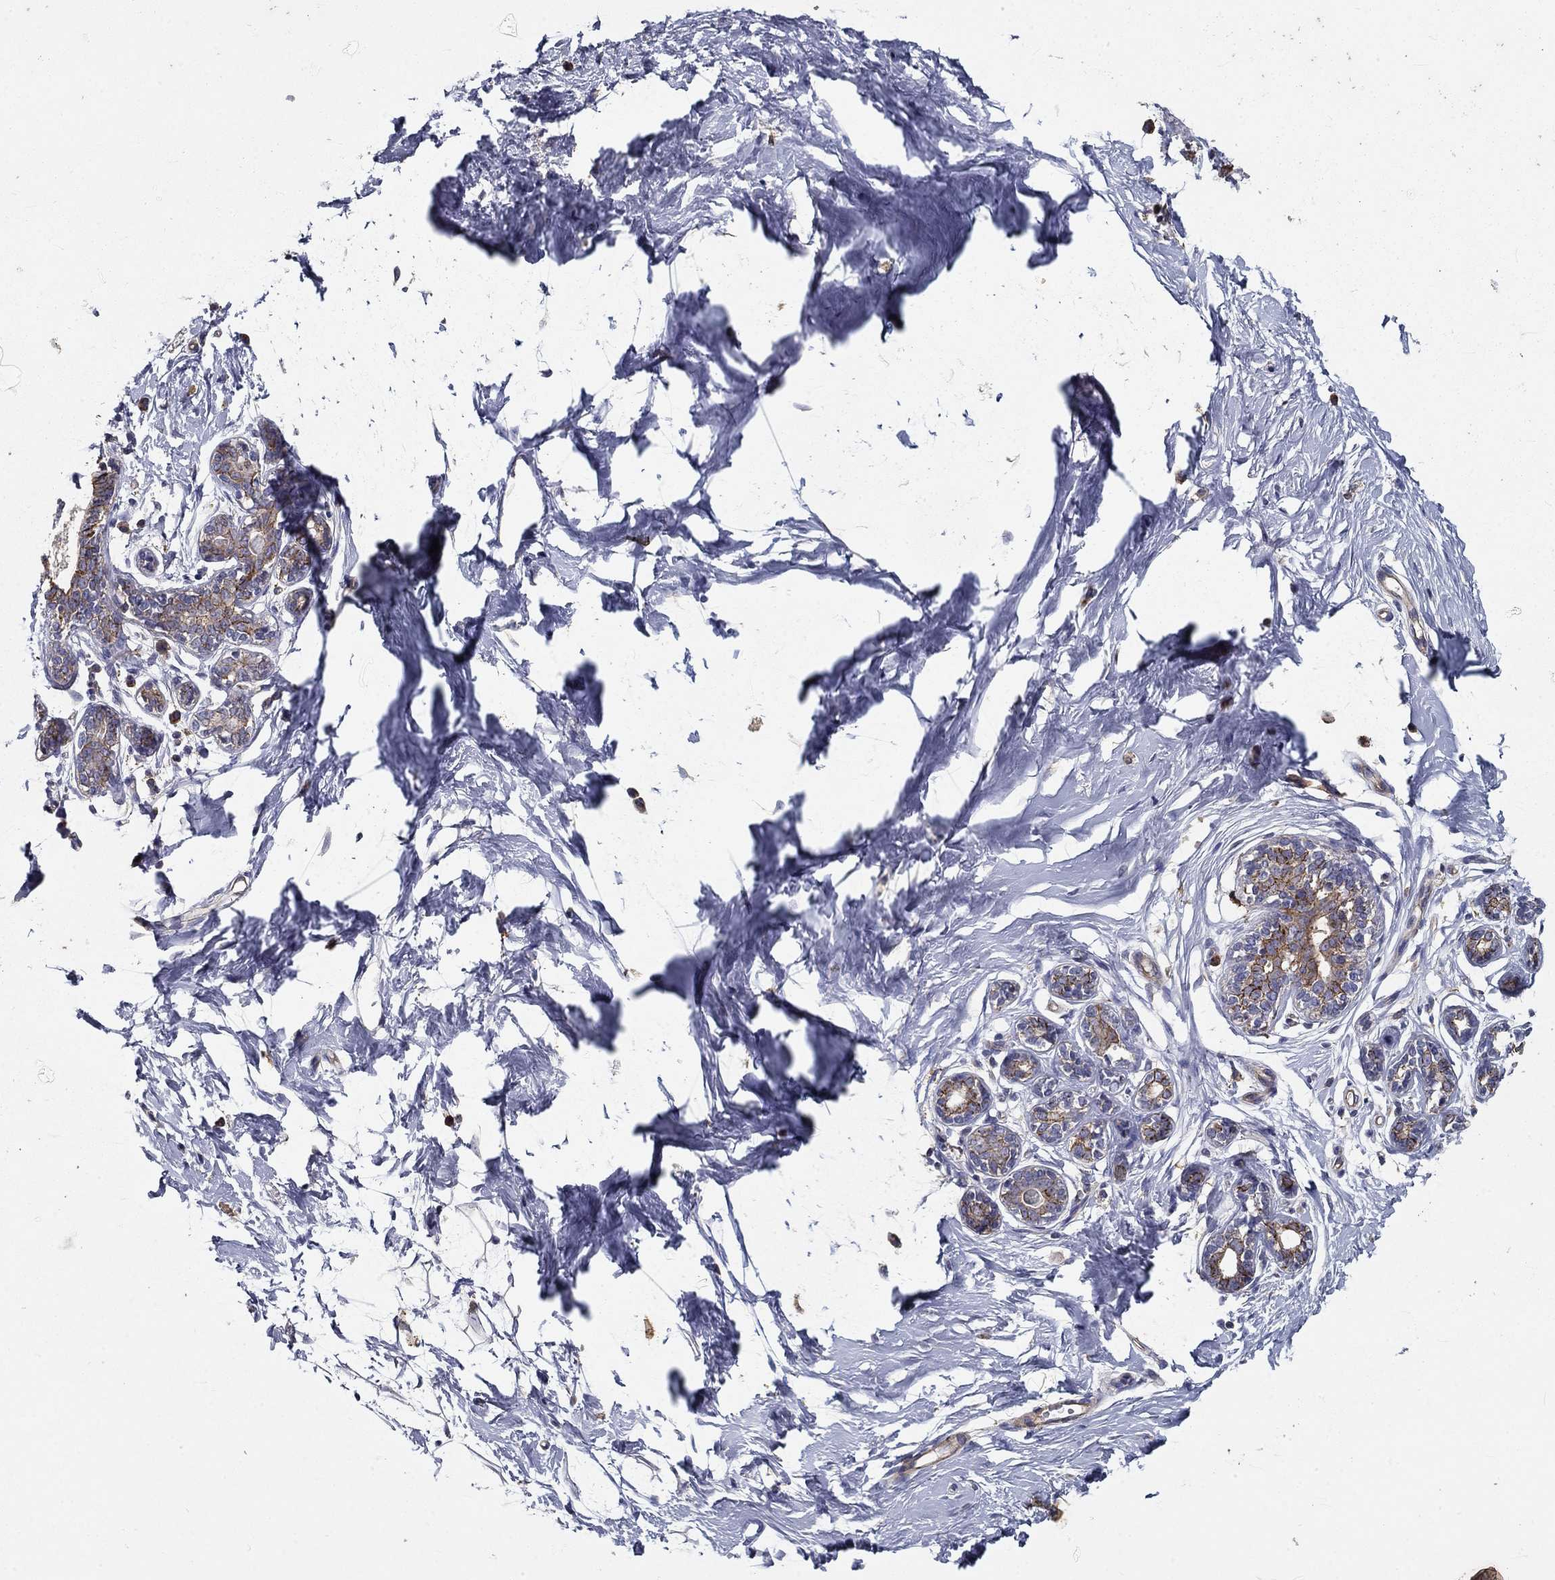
{"staining": {"intensity": "moderate", "quantity": "25%-75%", "location": "cytoplasmic/membranous"}, "tissue": "breast", "cell_type": "Glandular cells", "image_type": "normal", "snomed": [{"axis": "morphology", "description": "Normal tissue, NOS"}, {"axis": "topography", "description": "Breast"}], "caption": "A brown stain highlights moderate cytoplasmic/membranous positivity of a protein in glandular cells of benign breast. Nuclei are stained in blue.", "gene": "ALDH4A1", "patient": {"sex": "female", "age": 37}}